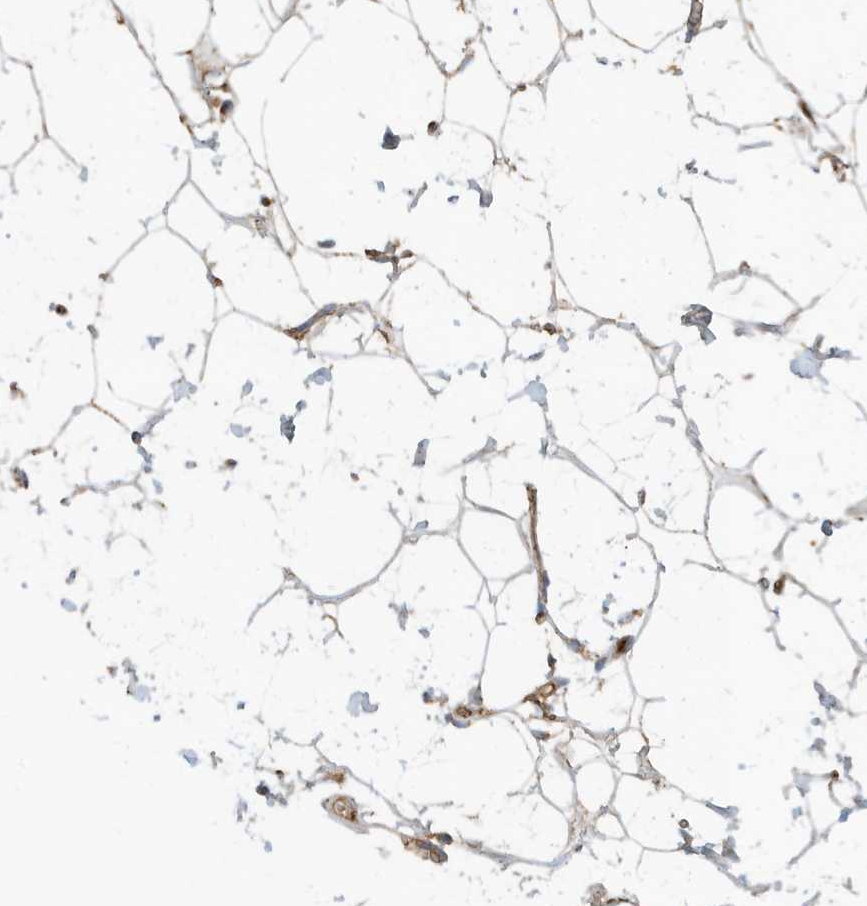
{"staining": {"intensity": "moderate", "quantity": ">75%", "location": "cytoplasmic/membranous"}, "tissue": "adipose tissue", "cell_type": "Adipocytes", "image_type": "normal", "snomed": [{"axis": "morphology", "description": "Normal tissue, NOS"}, {"axis": "topography", "description": "Breast"}], "caption": "A high-resolution micrograph shows IHC staining of benign adipose tissue, which displays moderate cytoplasmic/membranous positivity in about >75% of adipocytes. The protein is stained brown, and the nuclei are stained in blue (DAB IHC with brightfield microscopy, high magnification).", "gene": "IFT57", "patient": {"sex": "female", "age": 26}}